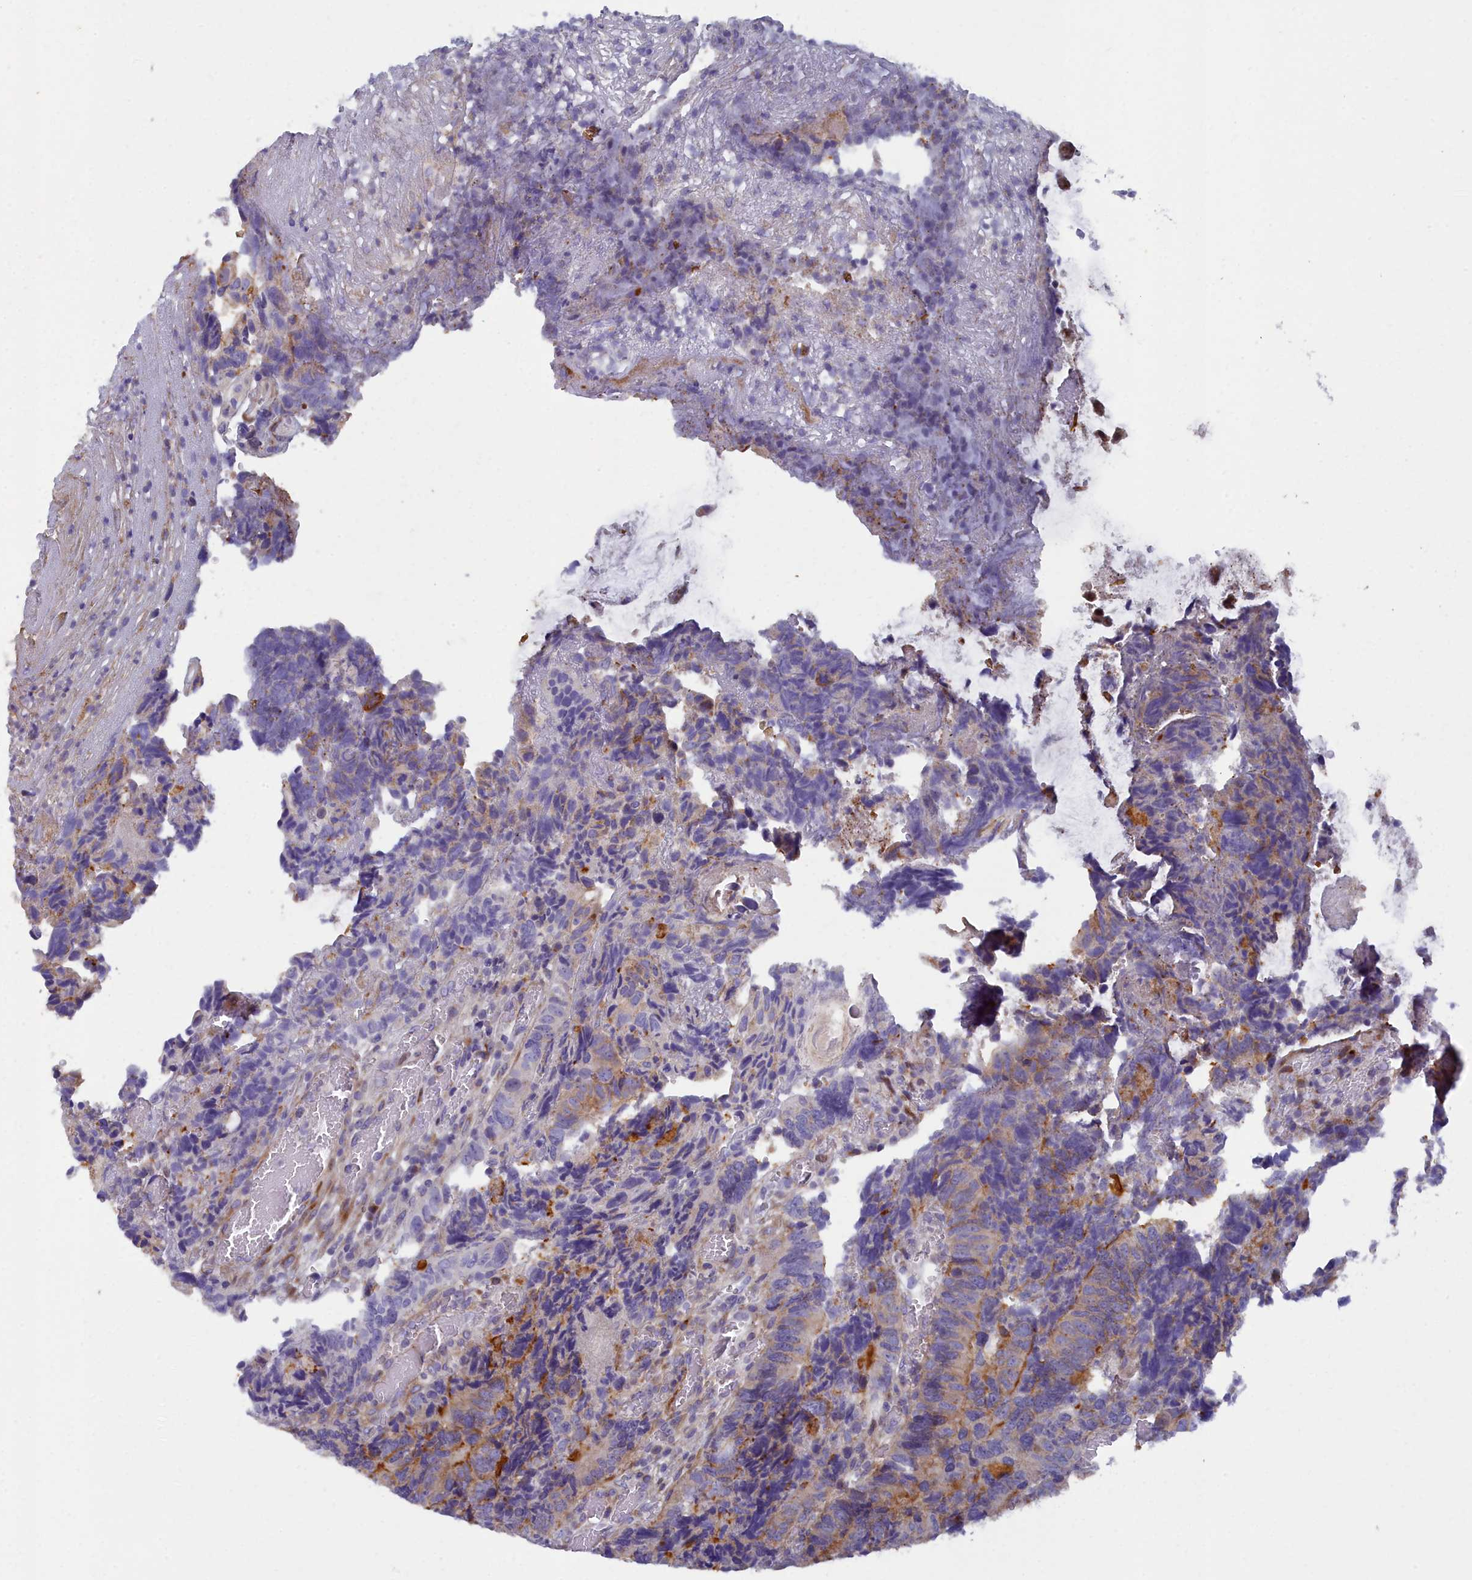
{"staining": {"intensity": "moderate", "quantity": "25%-75%", "location": "cytoplasmic/membranous"}, "tissue": "colorectal cancer", "cell_type": "Tumor cells", "image_type": "cancer", "snomed": [{"axis": "morphology", "description": "Adenocarcinoma, NOS"}, {"axis": "topography", "description": "Colon"}], "caption": "Colorectal cancer (adenocarcinoma) tissue exhibits moderate cytoplasmic/membranous positivity in approximately 25%-75% of tumor cells, visualized by immunohistochemistry. Nuclei are stained in blue.", "gene": "B9D2", "patient": {"sex": "female", "age": 67}}